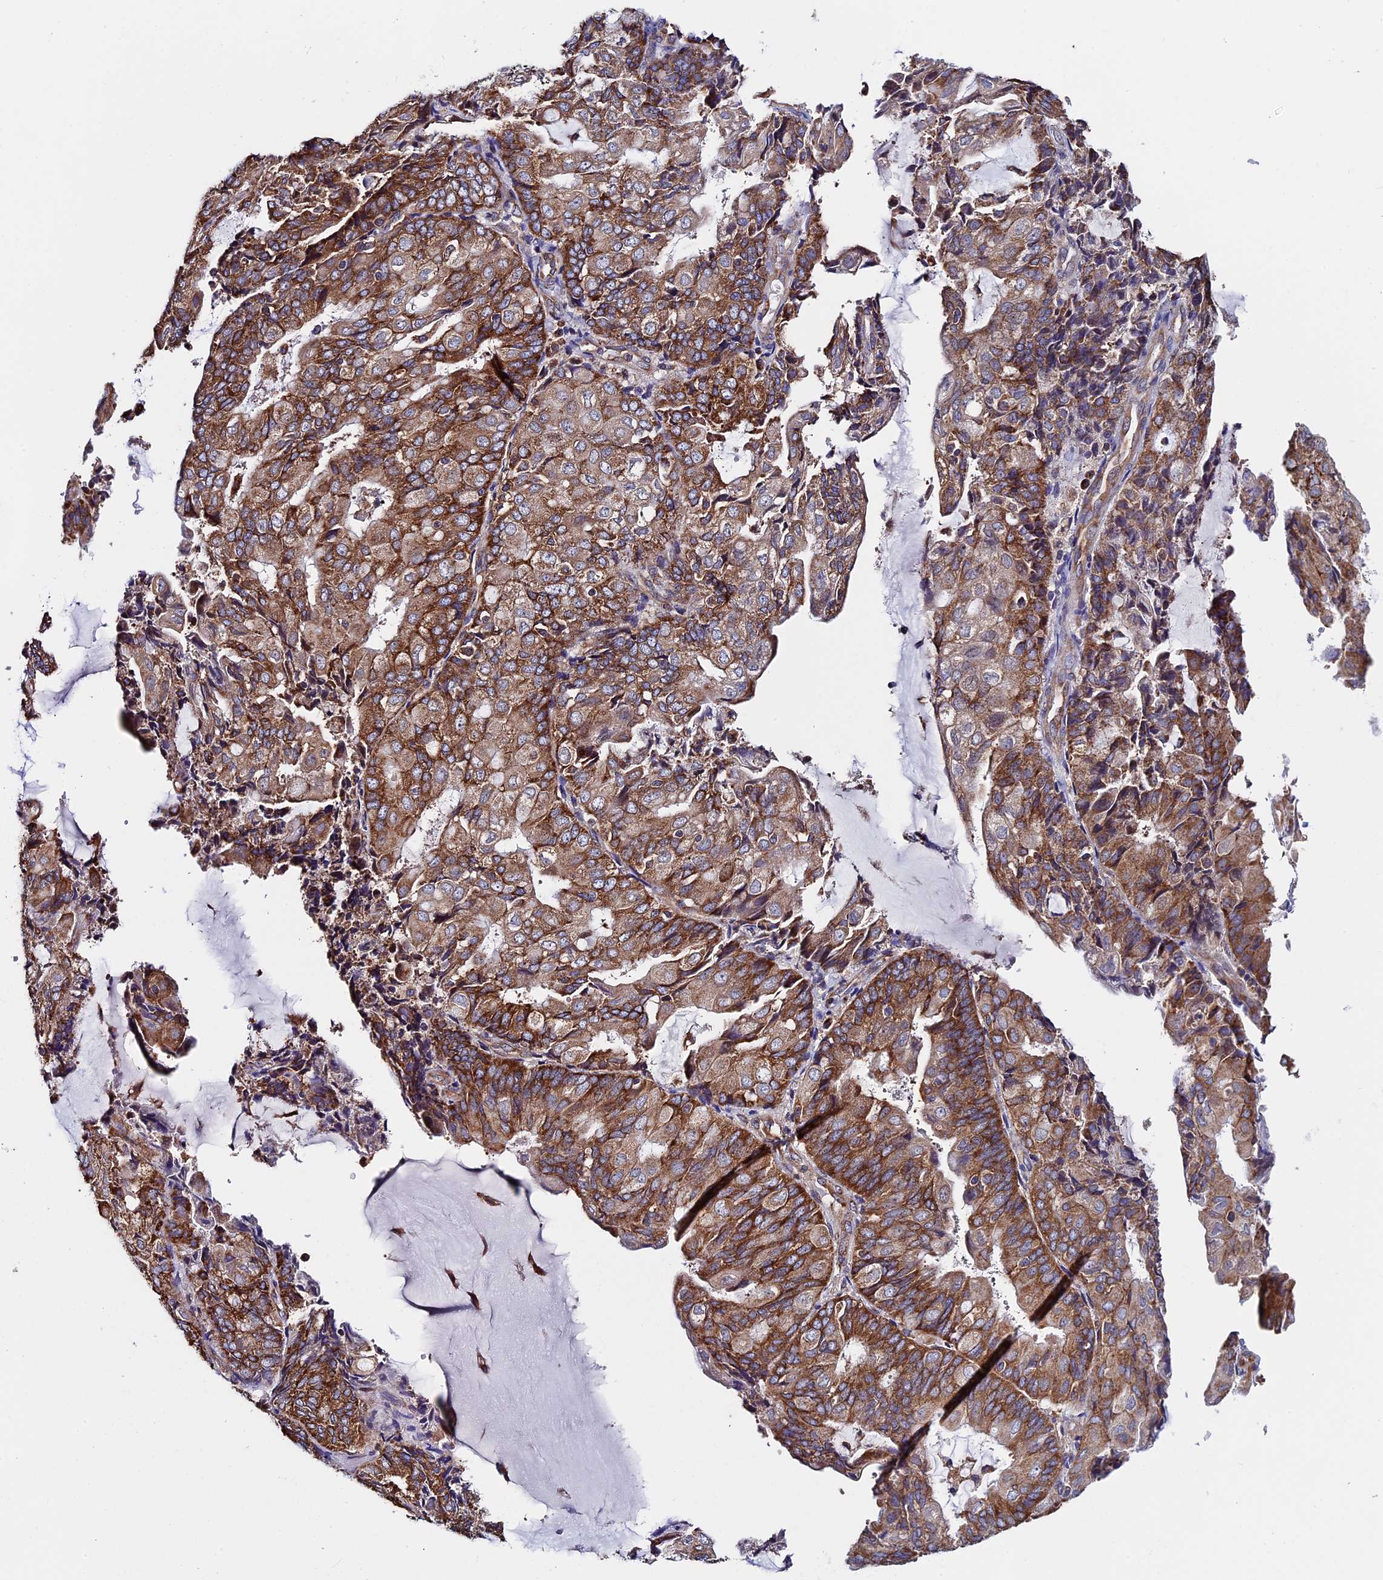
{"staining": {"intensity": "moderate", "quantity": ">75%", "location": "cytoplasmic/membranous"}, "tissue": "endometrial cancer", "cell_type": "Tumor cells", "image_type": "cancer", "snomed": [{"axis": "morphology", "description": "Adenocarcinoma, NOS"}, {"axis": "topography", "description": "Endometrium"}], "caption": "A photomicrograph of human endometrial cancer stained for a protein displays moderate cytoplasmic/membranous brown staining in tumor cells.", "gene": "SLC9A5", "patient": {"sex": "female", "age": 81}}